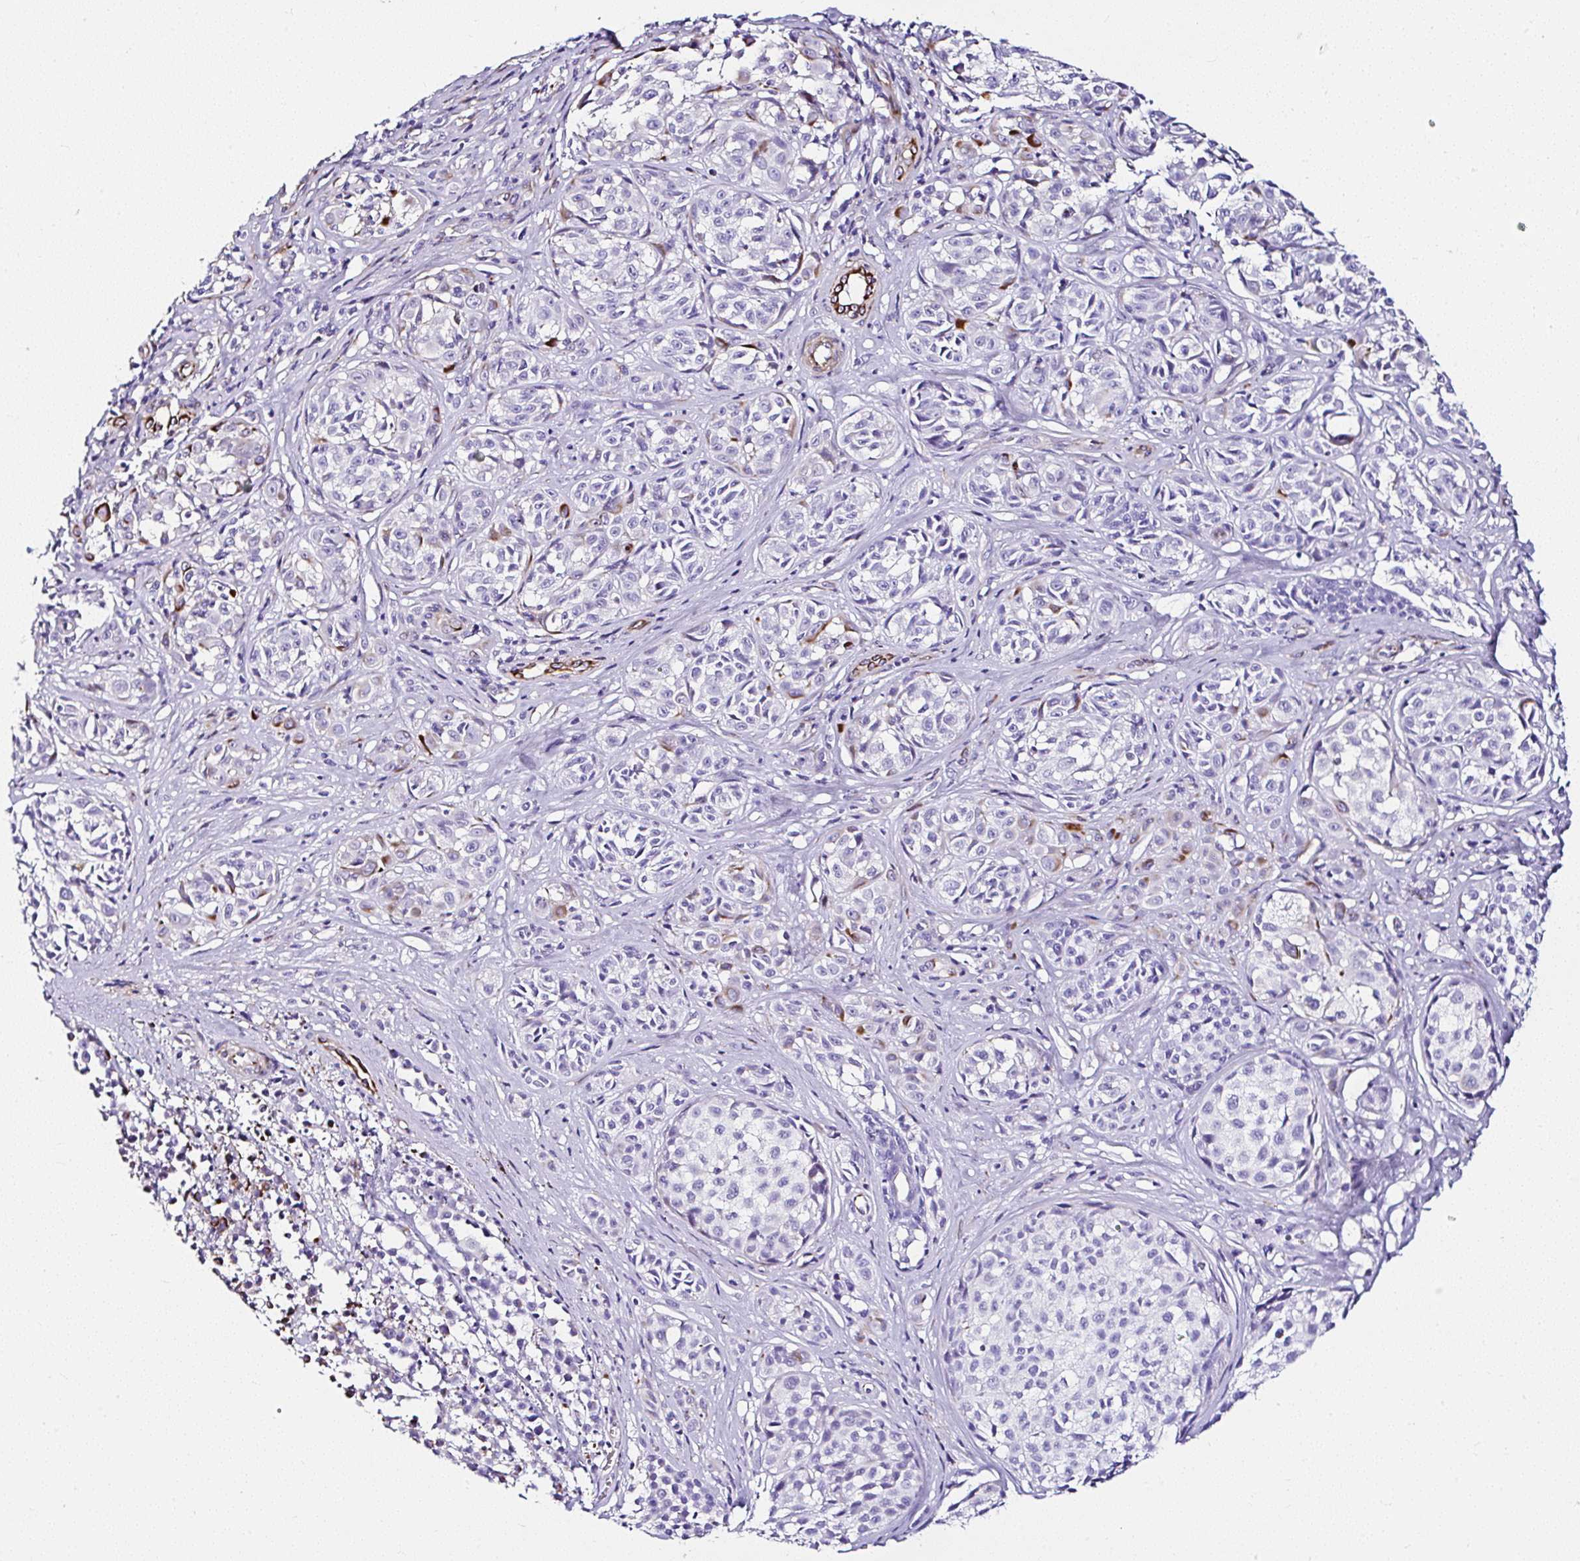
{"staining": {"intensity": "negative", "quantity": "none", "location": "none"}, "tissue": "melanoma", "cell_type": "Tumor cells", "image_type": "cancer", "snomed": [{"axis": "morphology", "description": "Malignant melanoma, NOS"}, {"axis": "topography", "description": "Skin"}], "caption": "Immunohistochemistry (IHC) histopathology image of neoplastic tissue: melanoma stained with DAB displays no significant protein positivity in tumor cells.", "gene": "DEPDC5", "patient": {"sex": "female", "age": 35}}